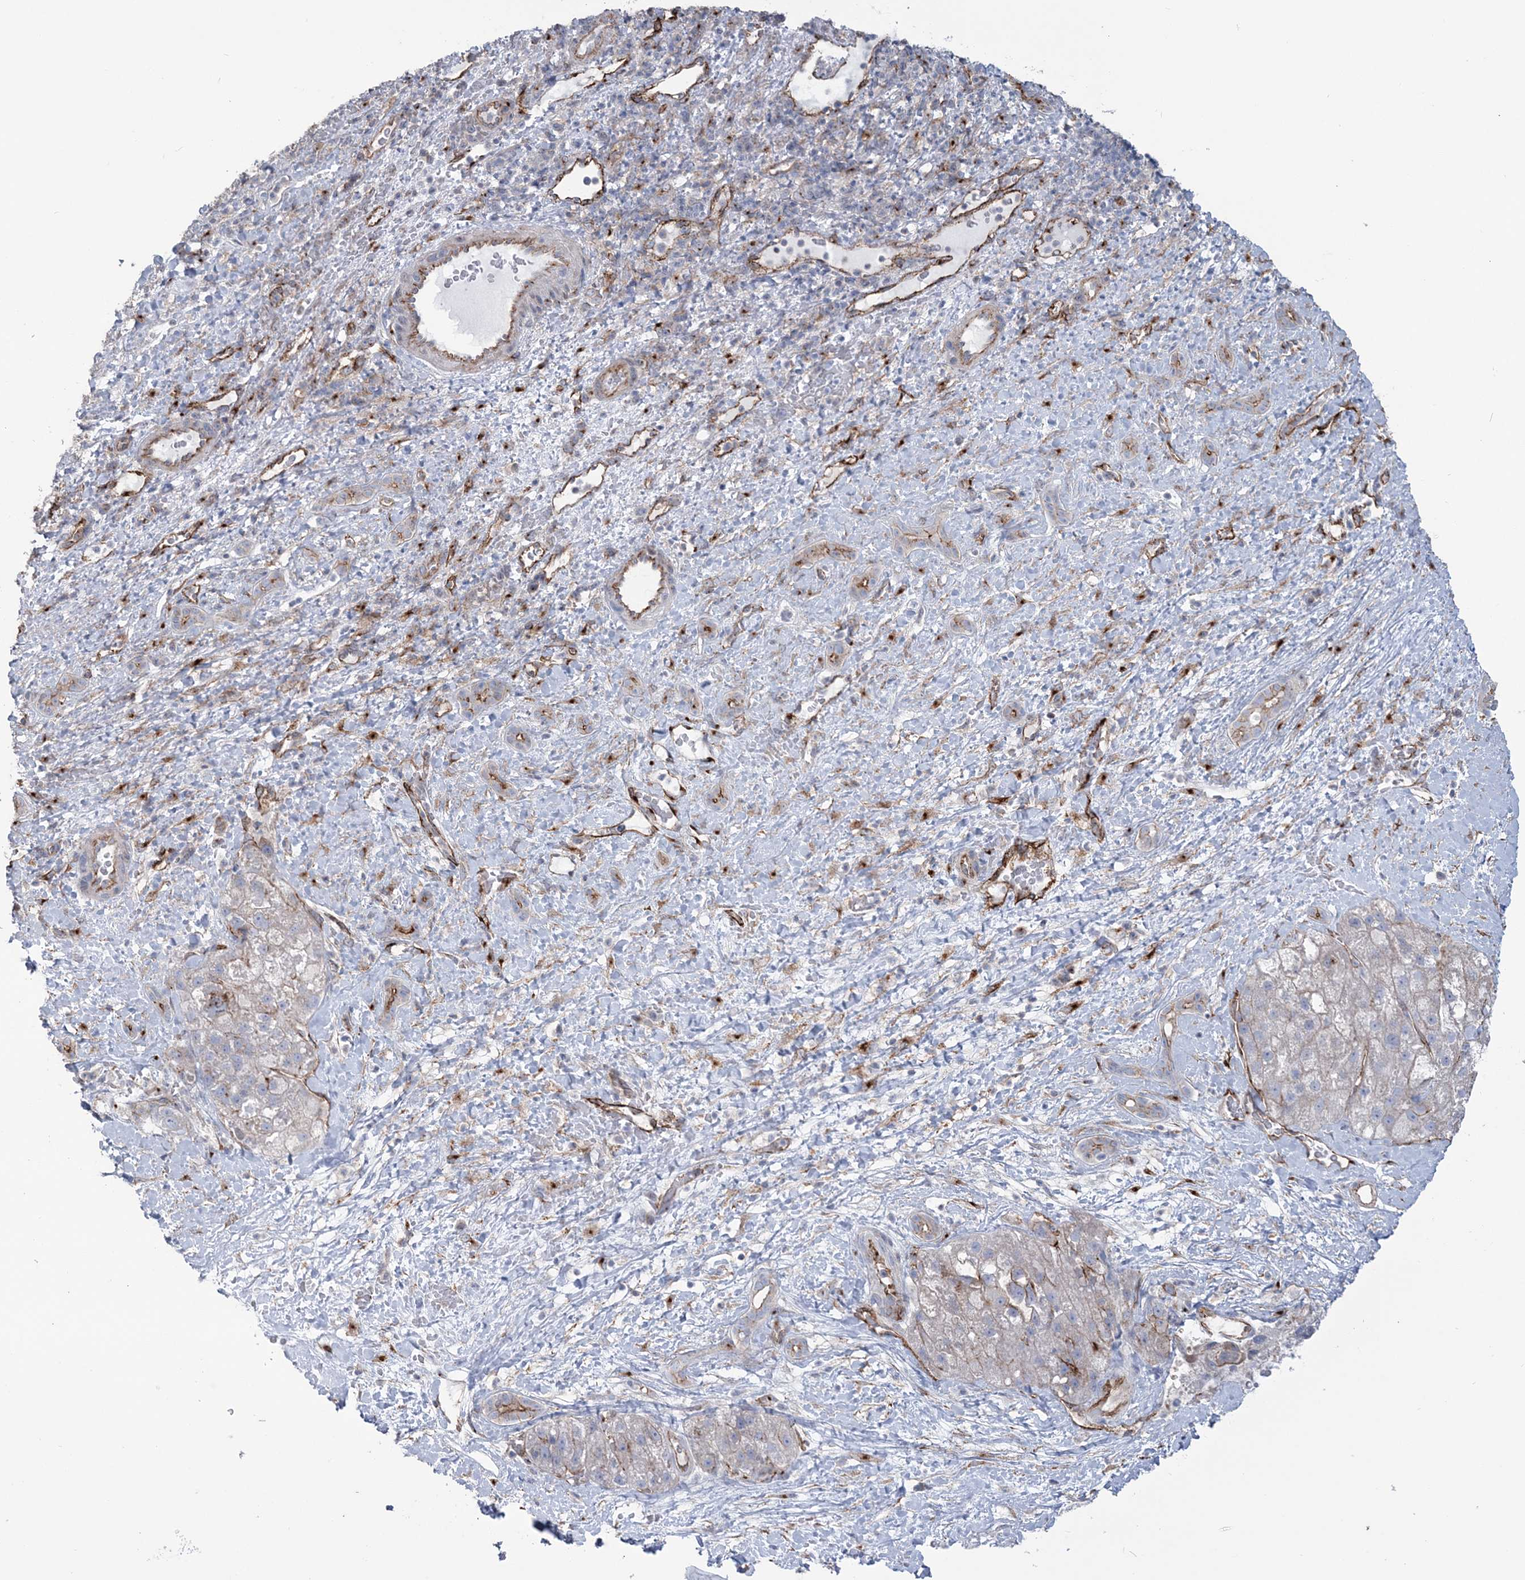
{"staining": {"intensity": "negative", "quantity": "none", "location": "none"}, "tissue": "liver cancer", "cell_type": "Tumor cells", "image_type": "cancer", "snomed": [{"axis": "morphology", "description": "Normal tissue, NOS"}, {"axis": "morphology", "description": "Carcinoma, Hepatocellular, NOS"}, {"axis": "topography", "description": "Liver"}], "caption": "Image shows no protein expression in tumor cells of hepatocellular carcinoma (liver) tissue.", "gene": "RAB11FIP5", "patient": {"sex": "male", "age": 57}}